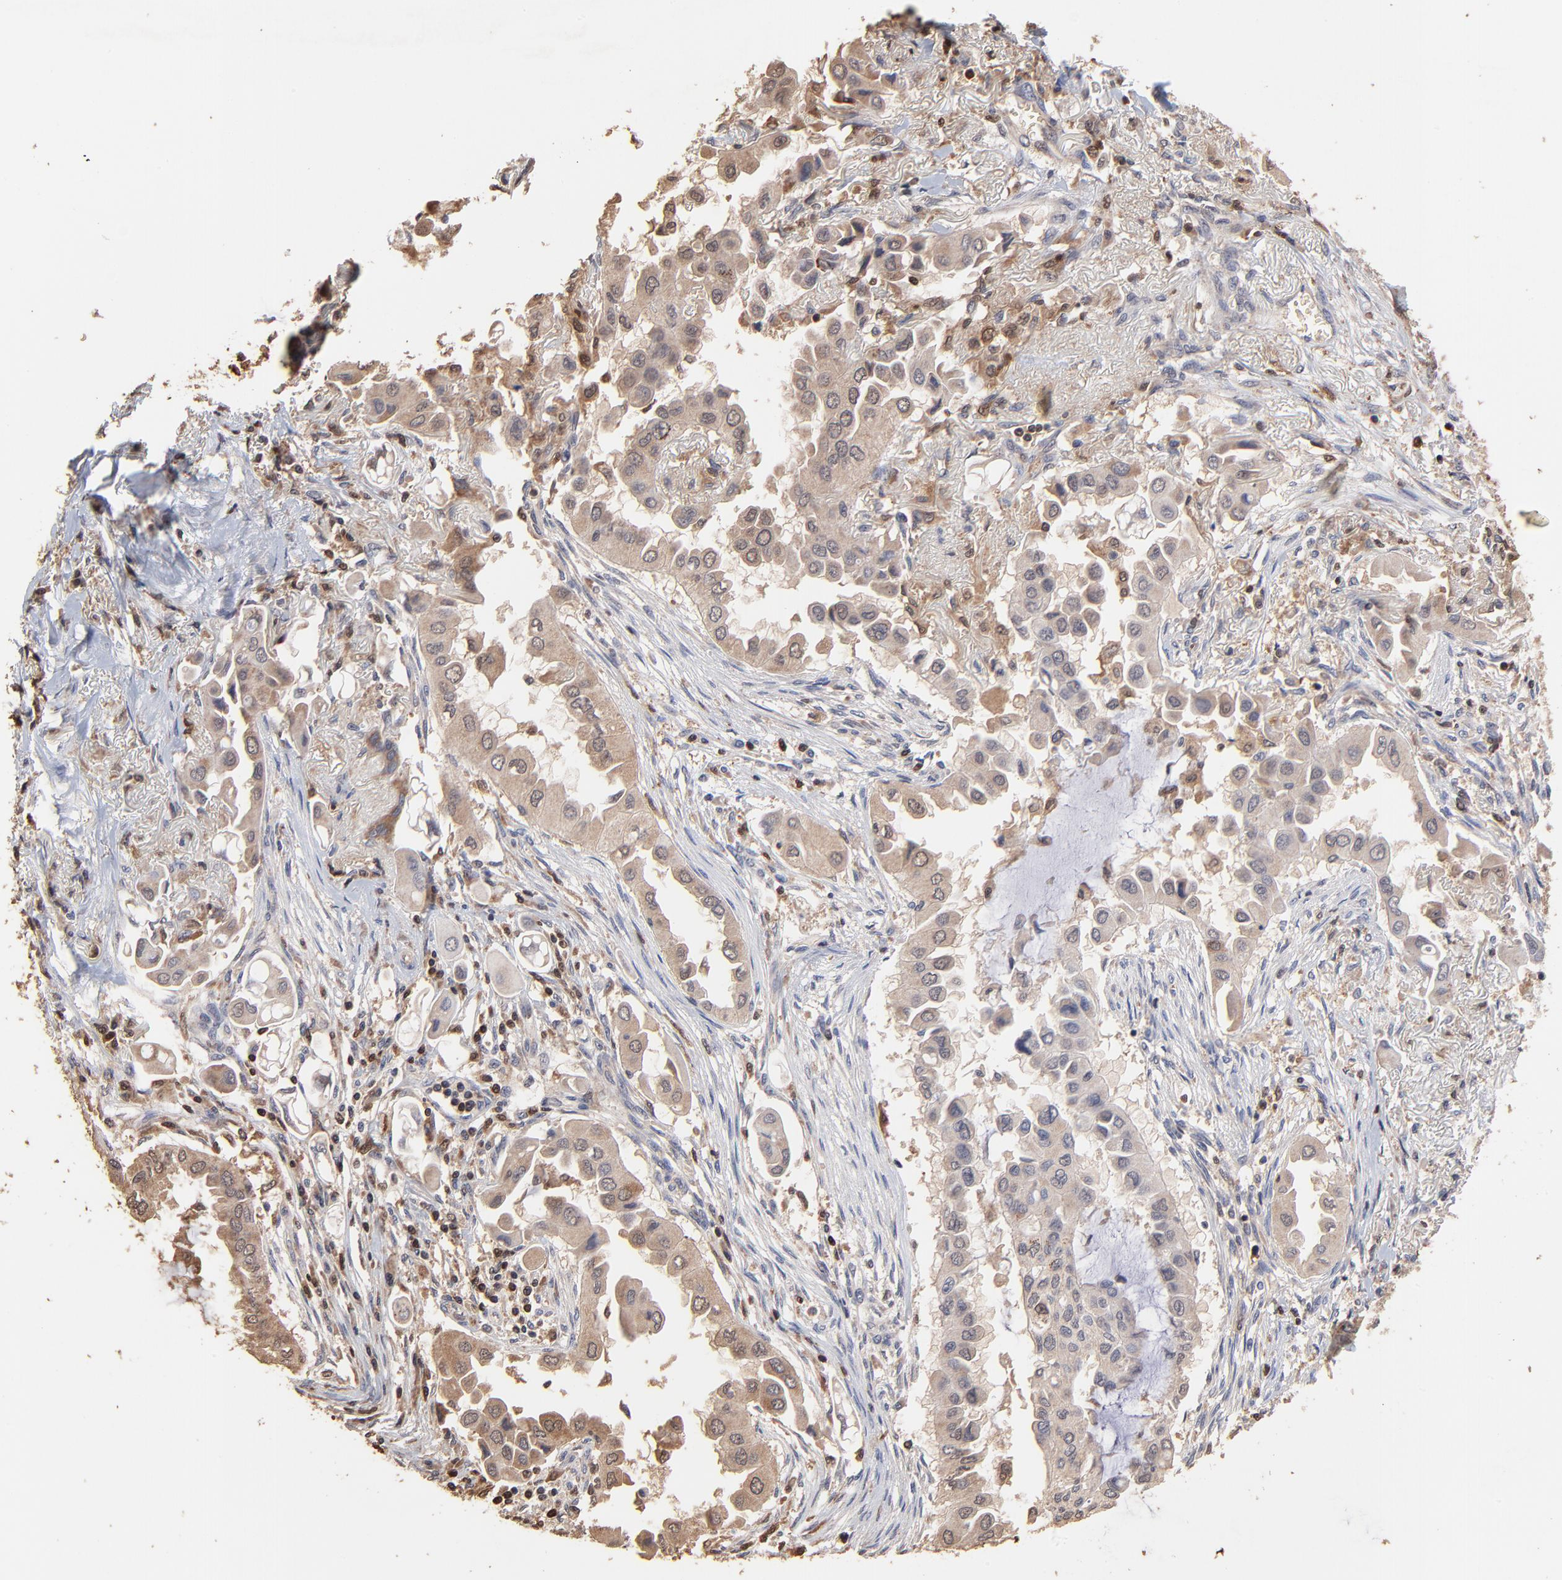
{"staining": {"intensity": "weak", "quantity": ">75%", "location": "cytoplasmic/membranous"}, "tissue": "lung cancer", "cell_type": "Tumor cells", "image_type": "cancer", "snomed": [{"axis": "morphology", "description": "Adenocarcinoma, NOS"}, {"axis": "topography", "description": "Lung"}], "caption": "Lung adenocarcinoma stained for a protein displays weak cytoplasmic/membranous positivity in tumor cells.", "gene": "CASP1", "patient": {"sex": "female", "age": 76}}